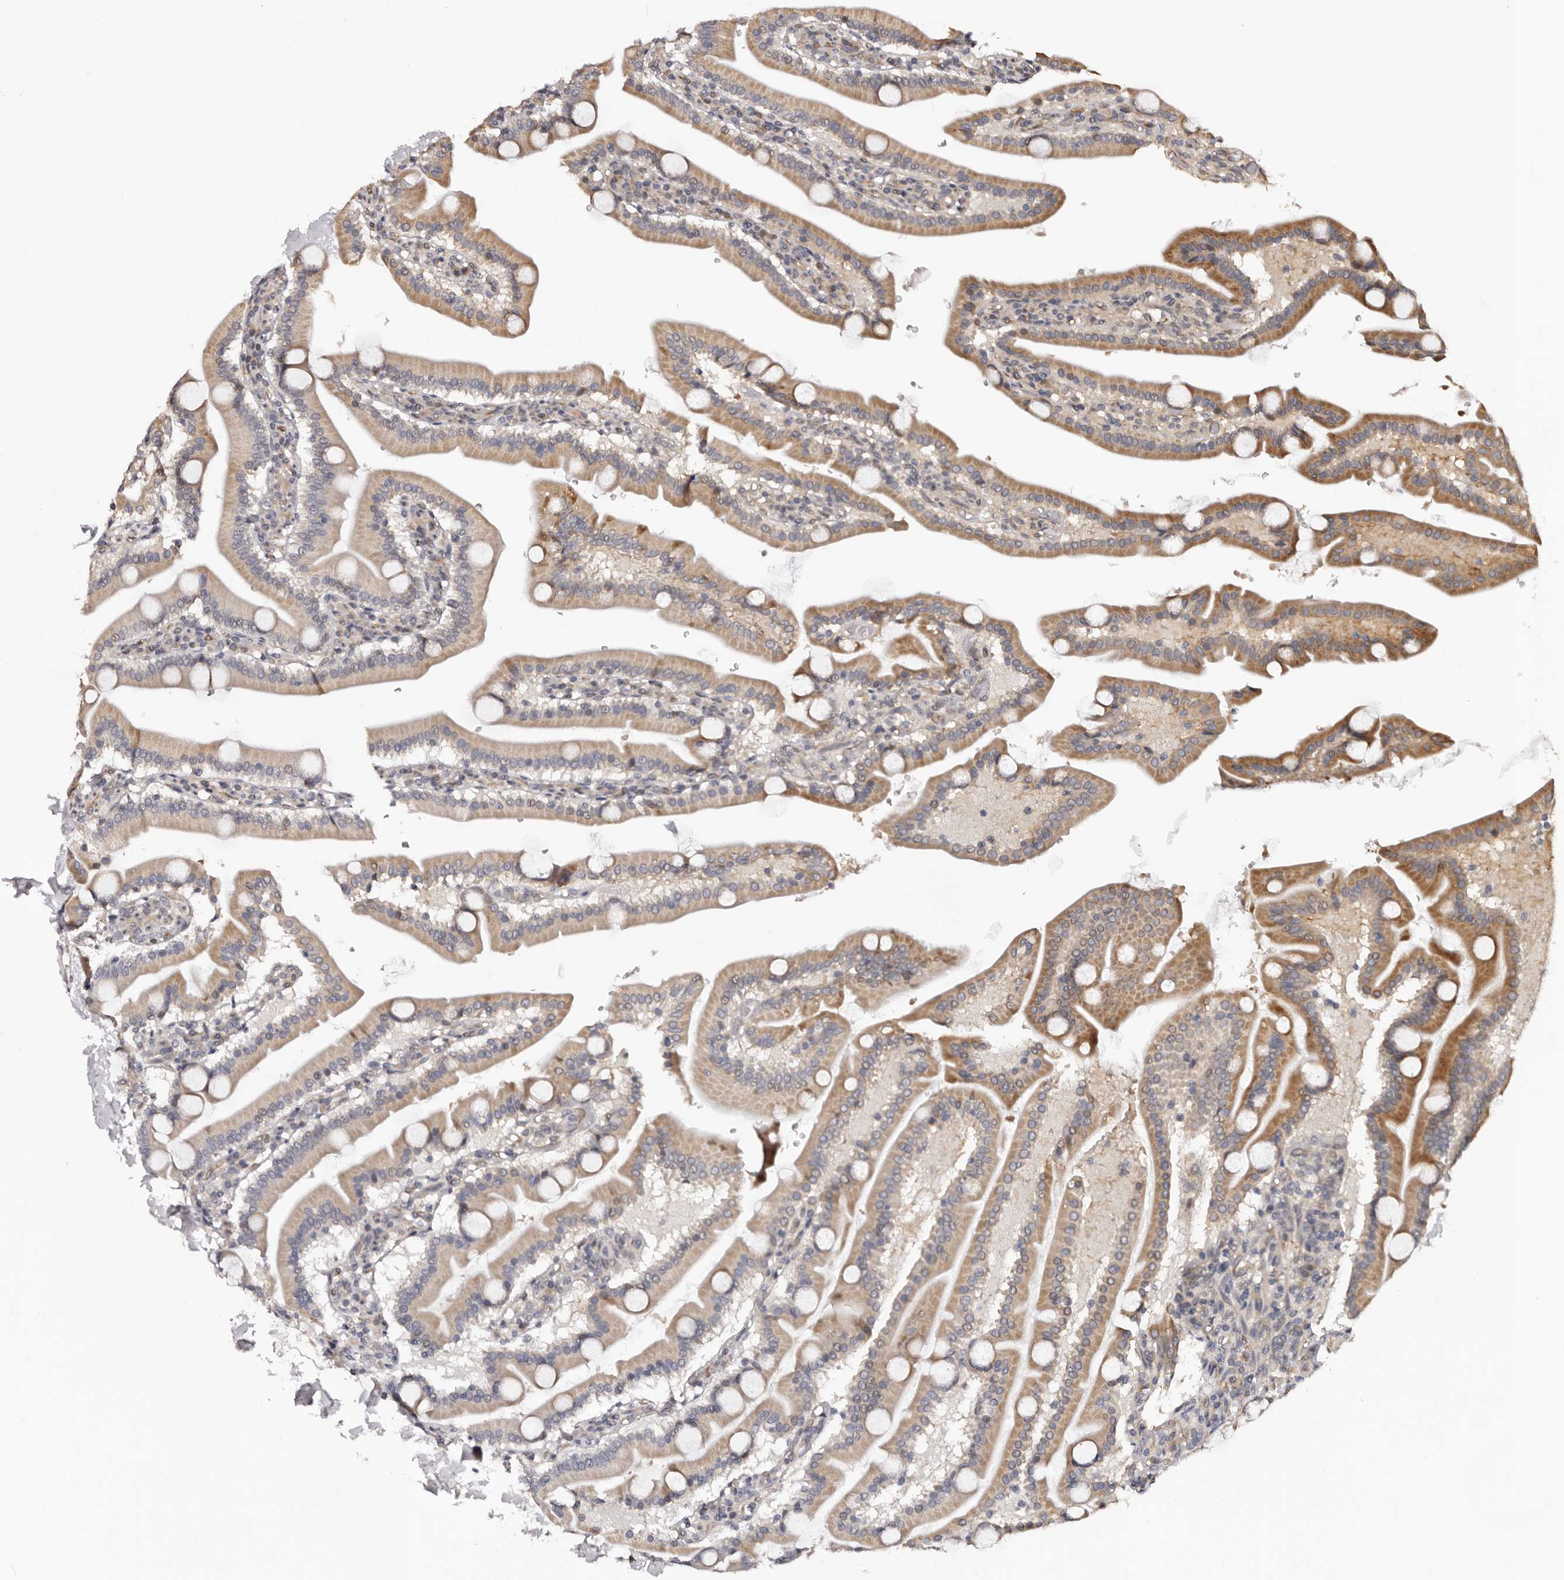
{"staining": {"intensity": "moderate", "quantity": ">75%", "location": "cytoplasmic/membranous"}, "tissue": "duodenum", "cell_type": "Glandular cells", "image_type": "normal", "snomed": [{"axis": "morphology", "description": "Normal tissue, NOS"}, {"axis": "topography", "description": "Duodenum"}], "caption": "Glandular cells show medium levels of moderate cytoplasmic/membranous positivity in approximately >75% of cells in benign human duodenum. Immunohistochemistry stains the protein in brown and the nuclei are stained blue.", "gene": "NOL12", "patient": {"sex": "male", "age": 55}}